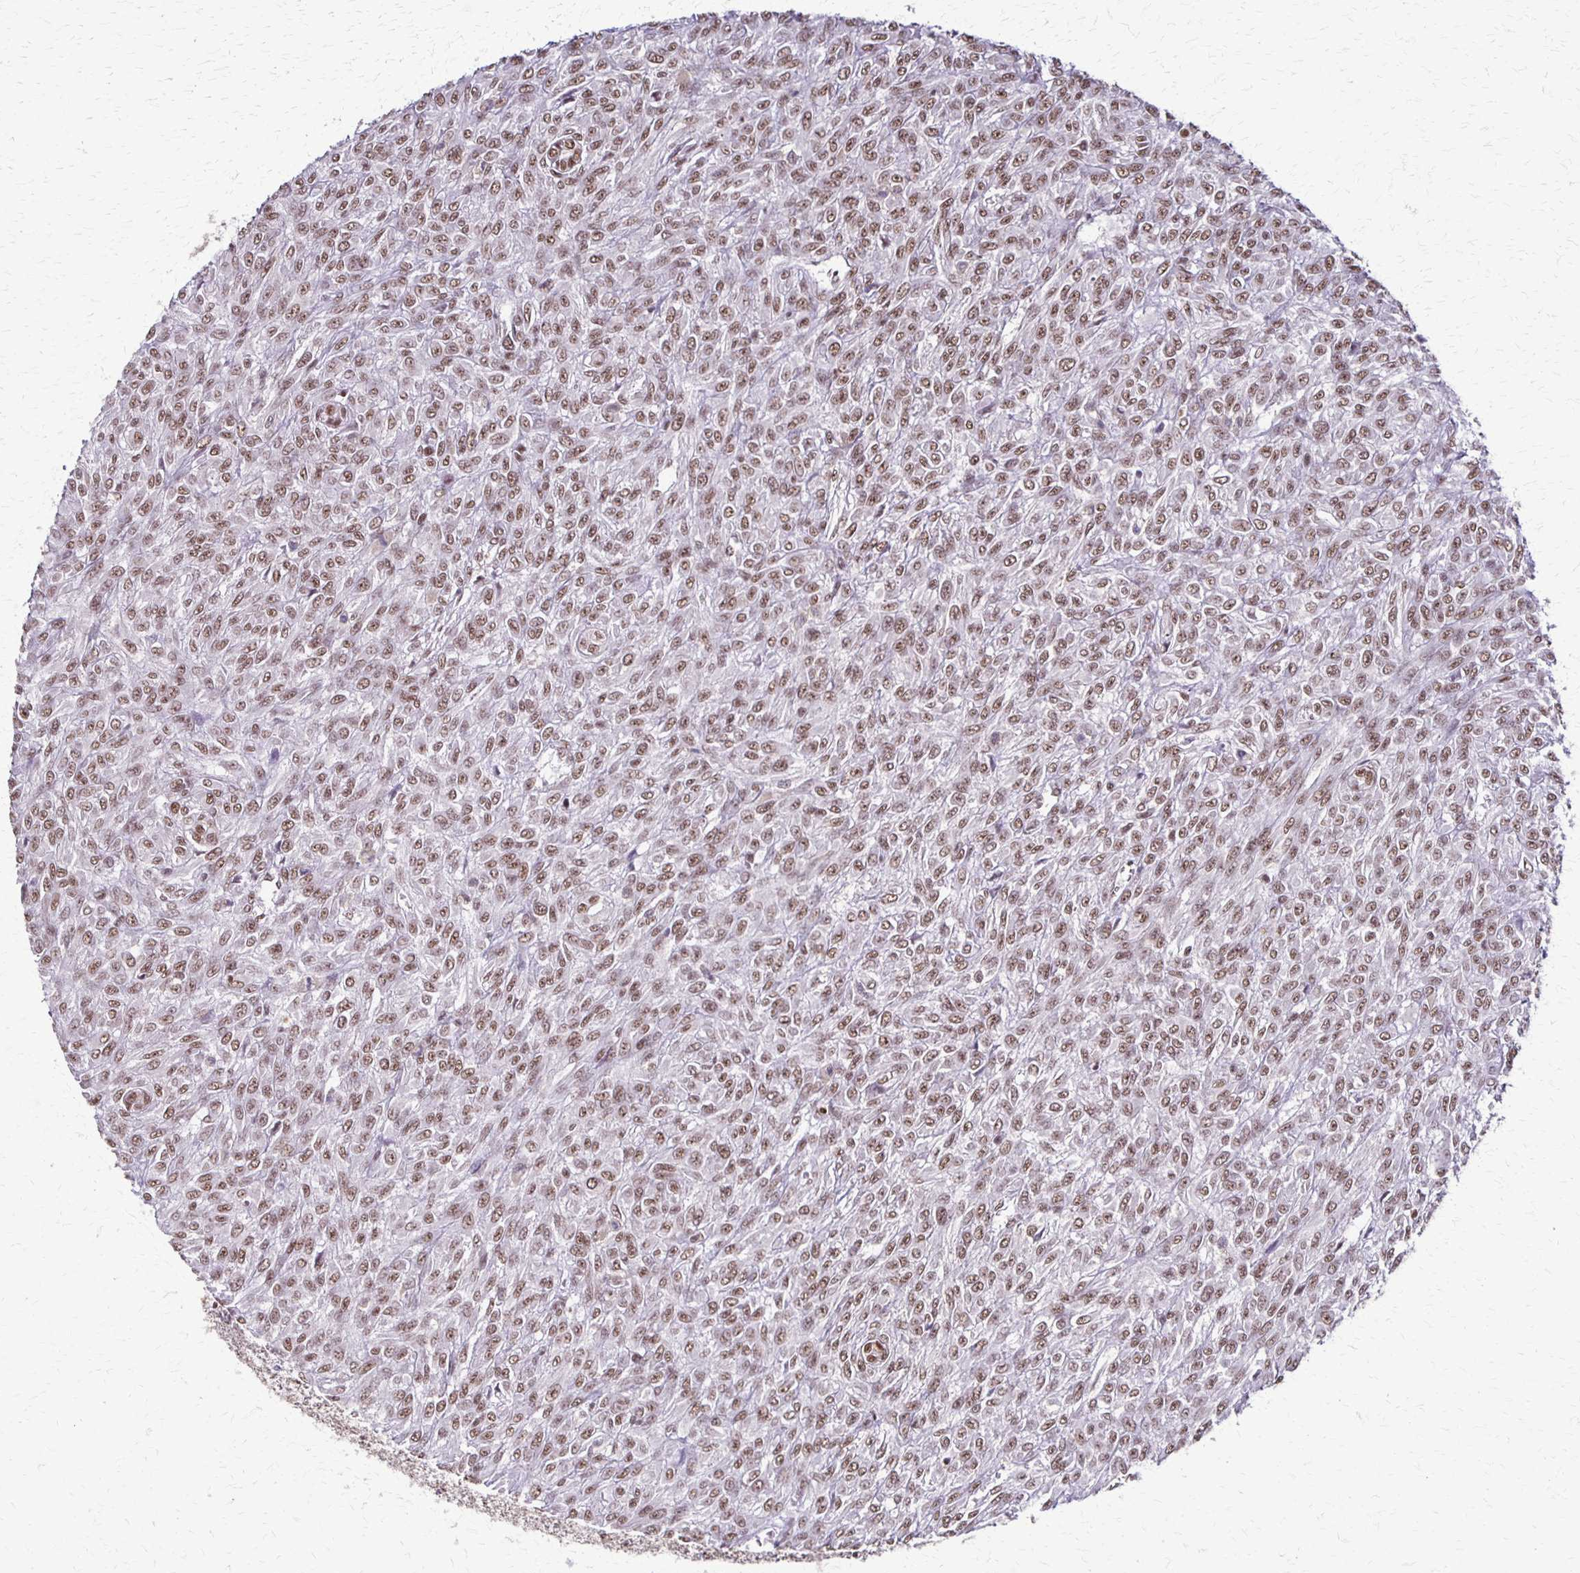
{"staining": {"intensity": "moderate", "quantity": ">75%", "location": "nuclear"}, "tissue": "renal cancer", "cell_type": "Tumor cells", "image_type": "cancer", "snomed": [{"axis": "morphology", "description": "Adenocarcinoma, NOS"}, {"axis": "topography", "description": "Kidney"}], "caption": "Protein expression analysis of renal cancer (adenocarcinoma) reveals moderate nuclear staining in approximately >75% of tumor cells.", "gene": "XRCC6", "patient": {"sex": "male", "age": 58}}